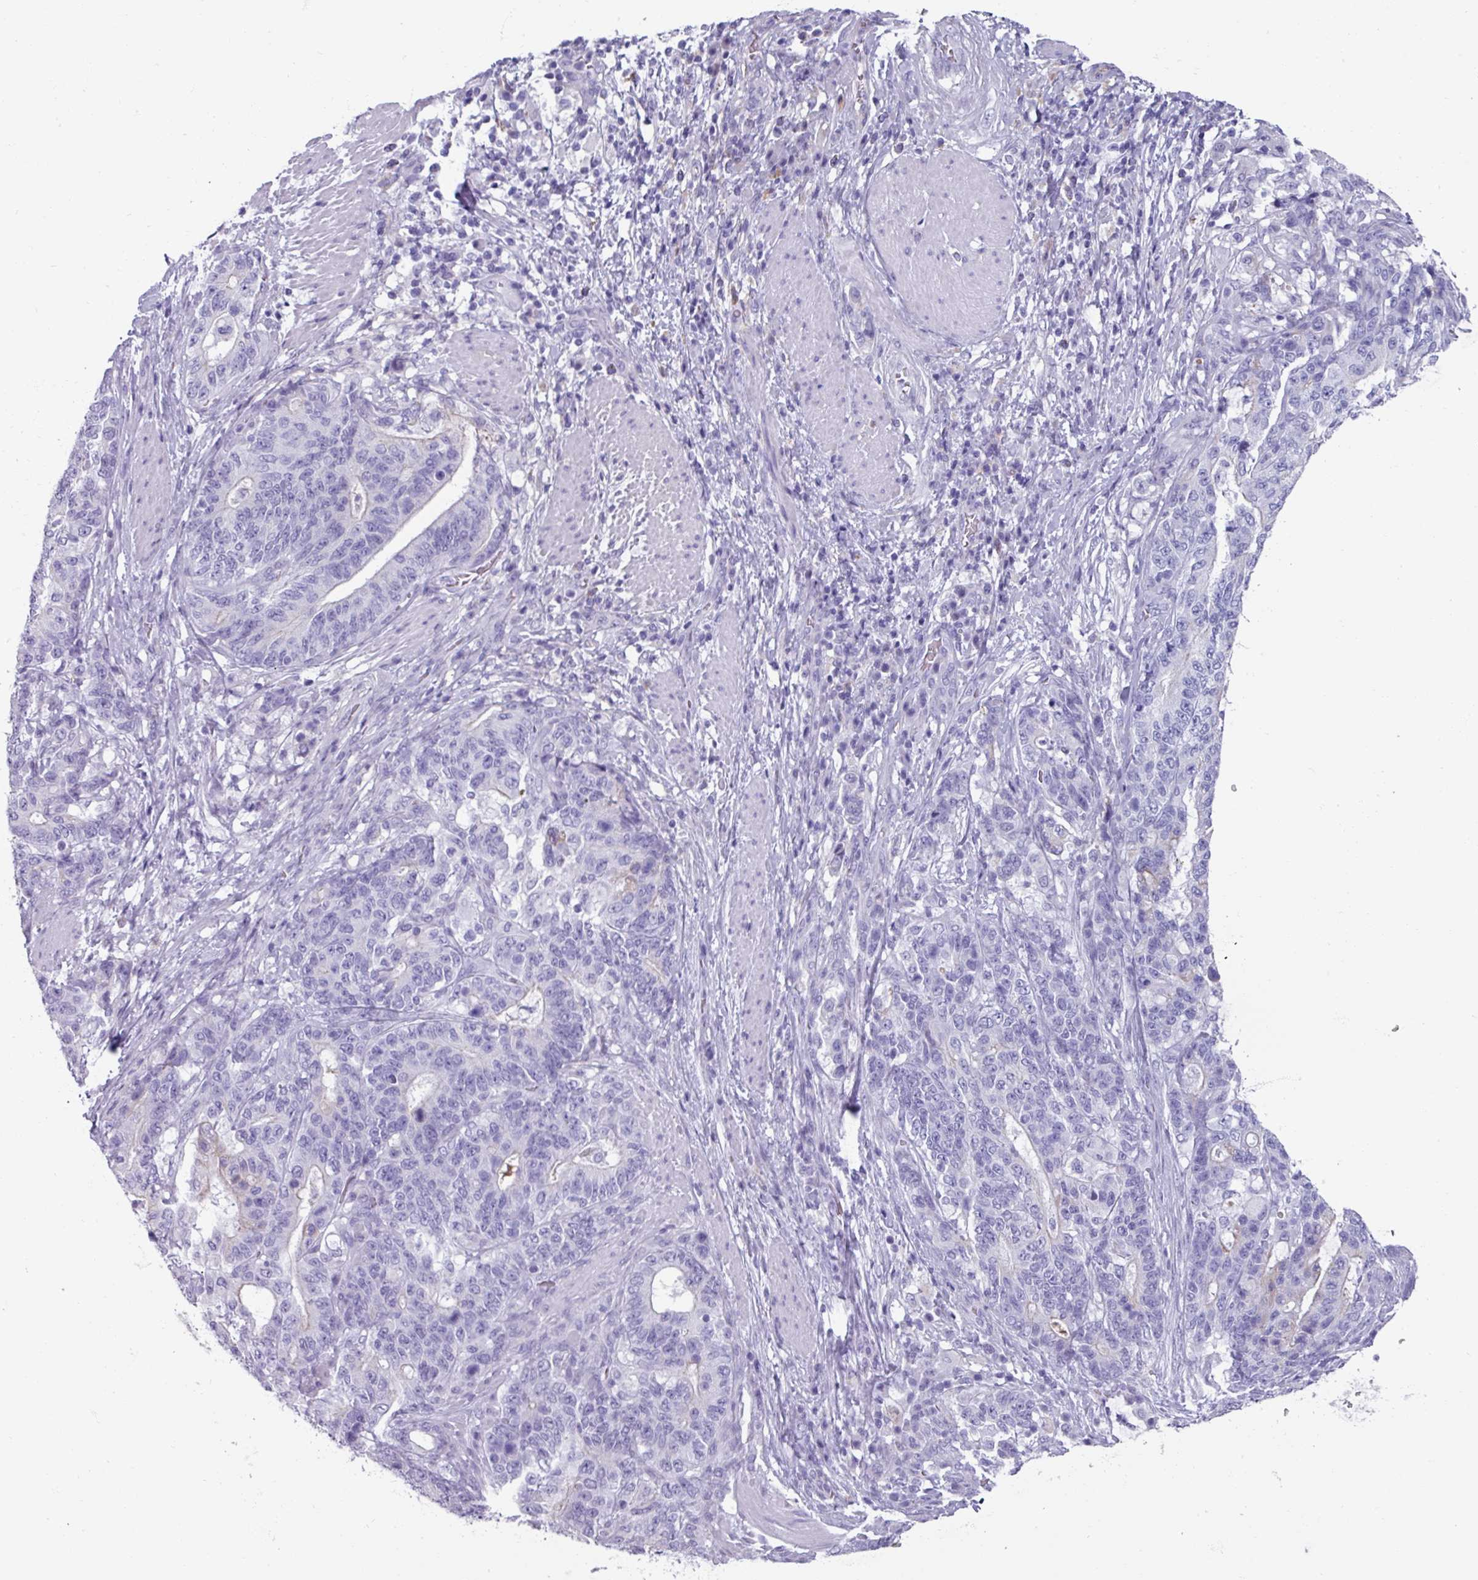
{"staining": {"intensity": "negative", "quantity": "none", "location": "none"}, "tissue": "stomach cancer", "cell_type": "Tumor cells", "image_type": "cancer", "snomed": [{"axis": "morphology", "description": "Normal tissue, NOS"}, {"axis": "morphology", "description": "Adenocarcinoma, NOS"}, {"axis": "topography", "description": "Stomach"}], "caption": "The immunohistochemistry (IHC) photomicrograph has no significant expression in tumor cells of stomach cancer (adenocarcinoma) tissue.", "gene": "SPESP1", "patient": {"sex": "female", "age": 64}}